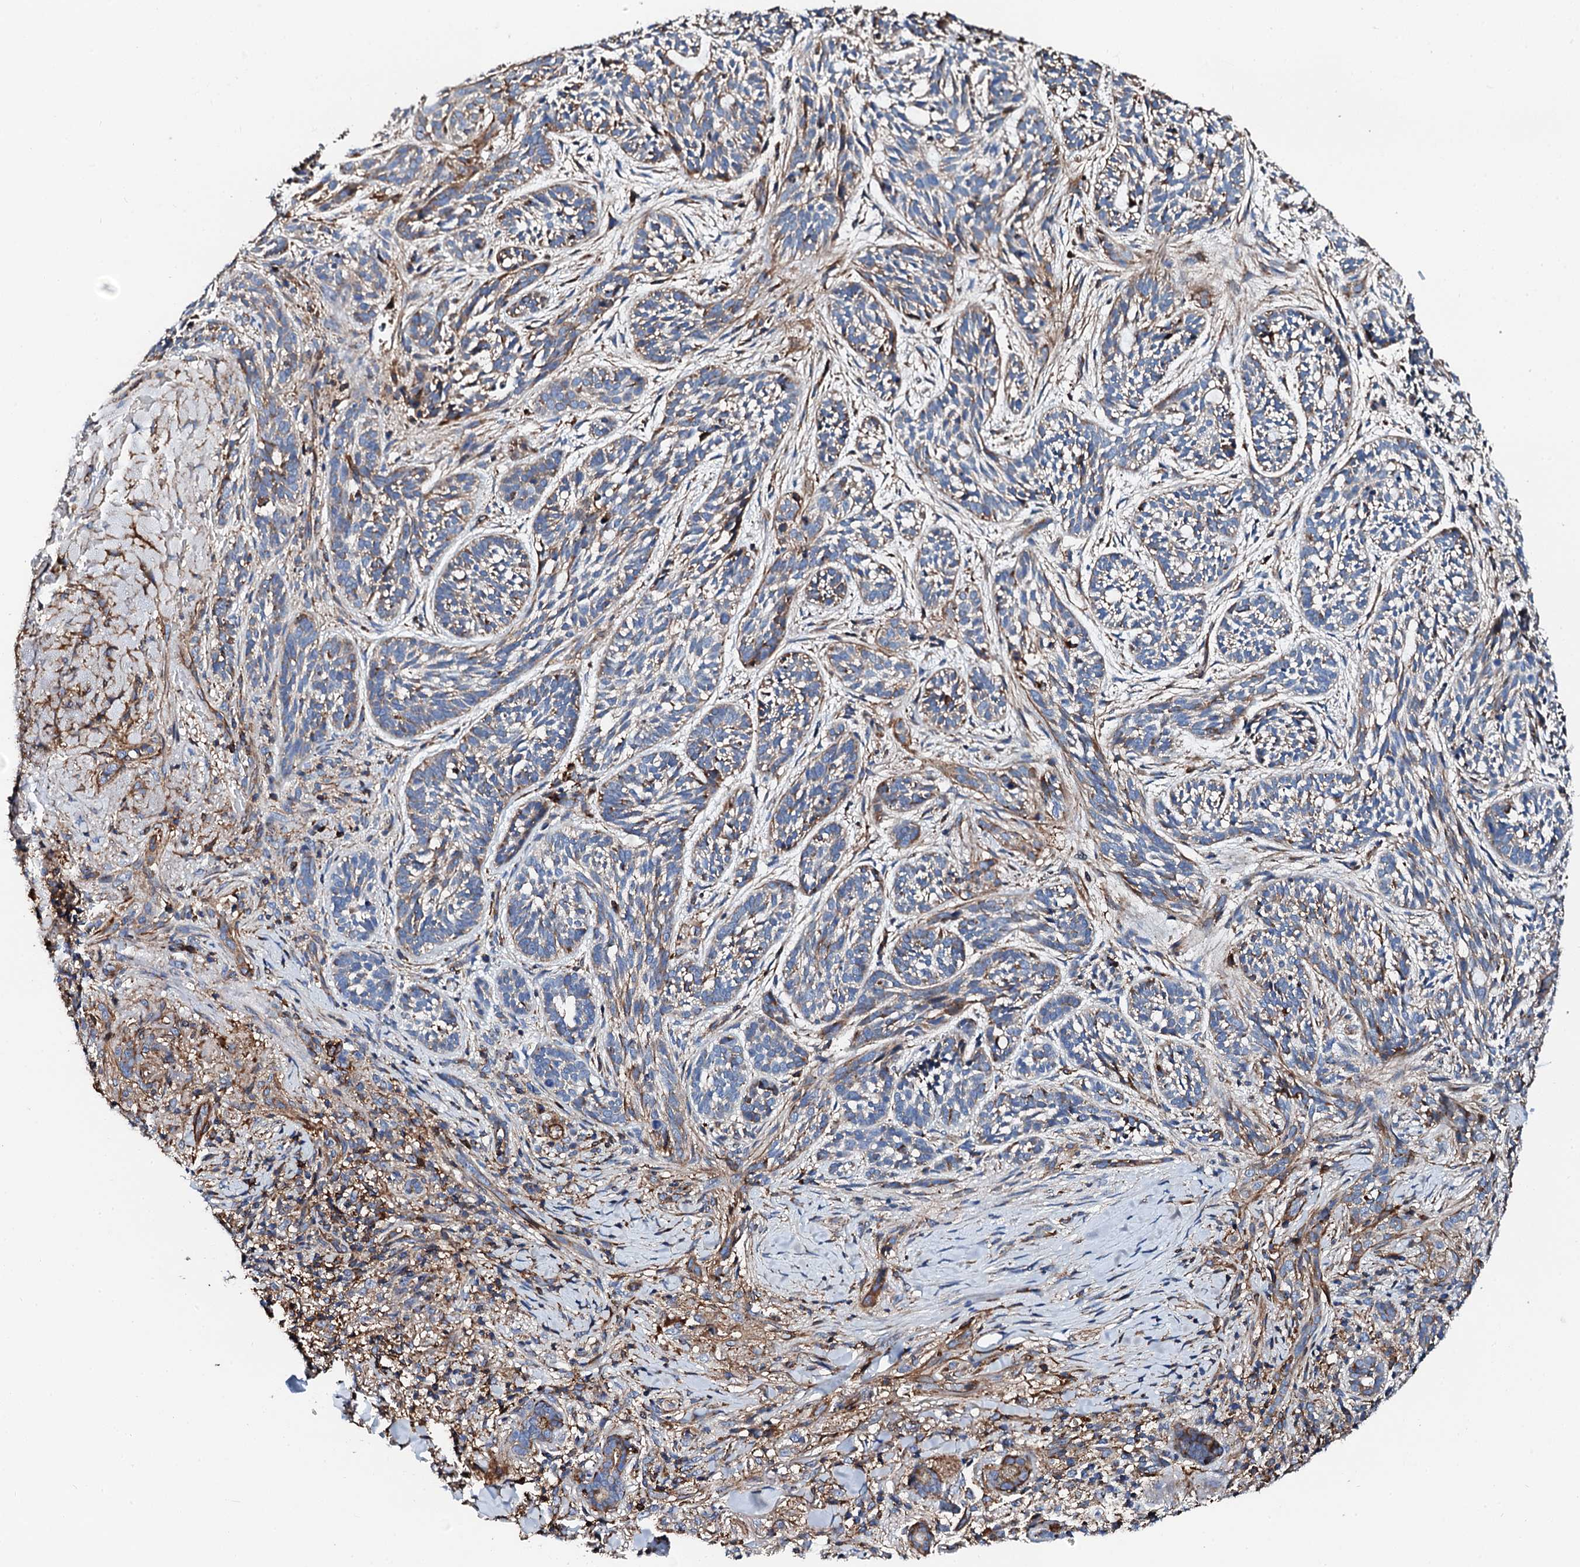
{"staining": {"intensity": "weak", "quantity": "<25%", "location": "cytoplasmic/membranous"}, "tissue": "skin cancer", "cell_type": "Tumor cells", "image_type": "cancer", "snomed": [{"axis": "morphology", "description": "Basal cell carcinoma"}, {"axis": "topography", "description": "Skin"}], "caption": "The photomicrograph demonstrates no significant positivity in tumor cells of basal cell carcinoma (skin).", "gene": "INTS10", "patient": {"sex": "male", "age": 71}}